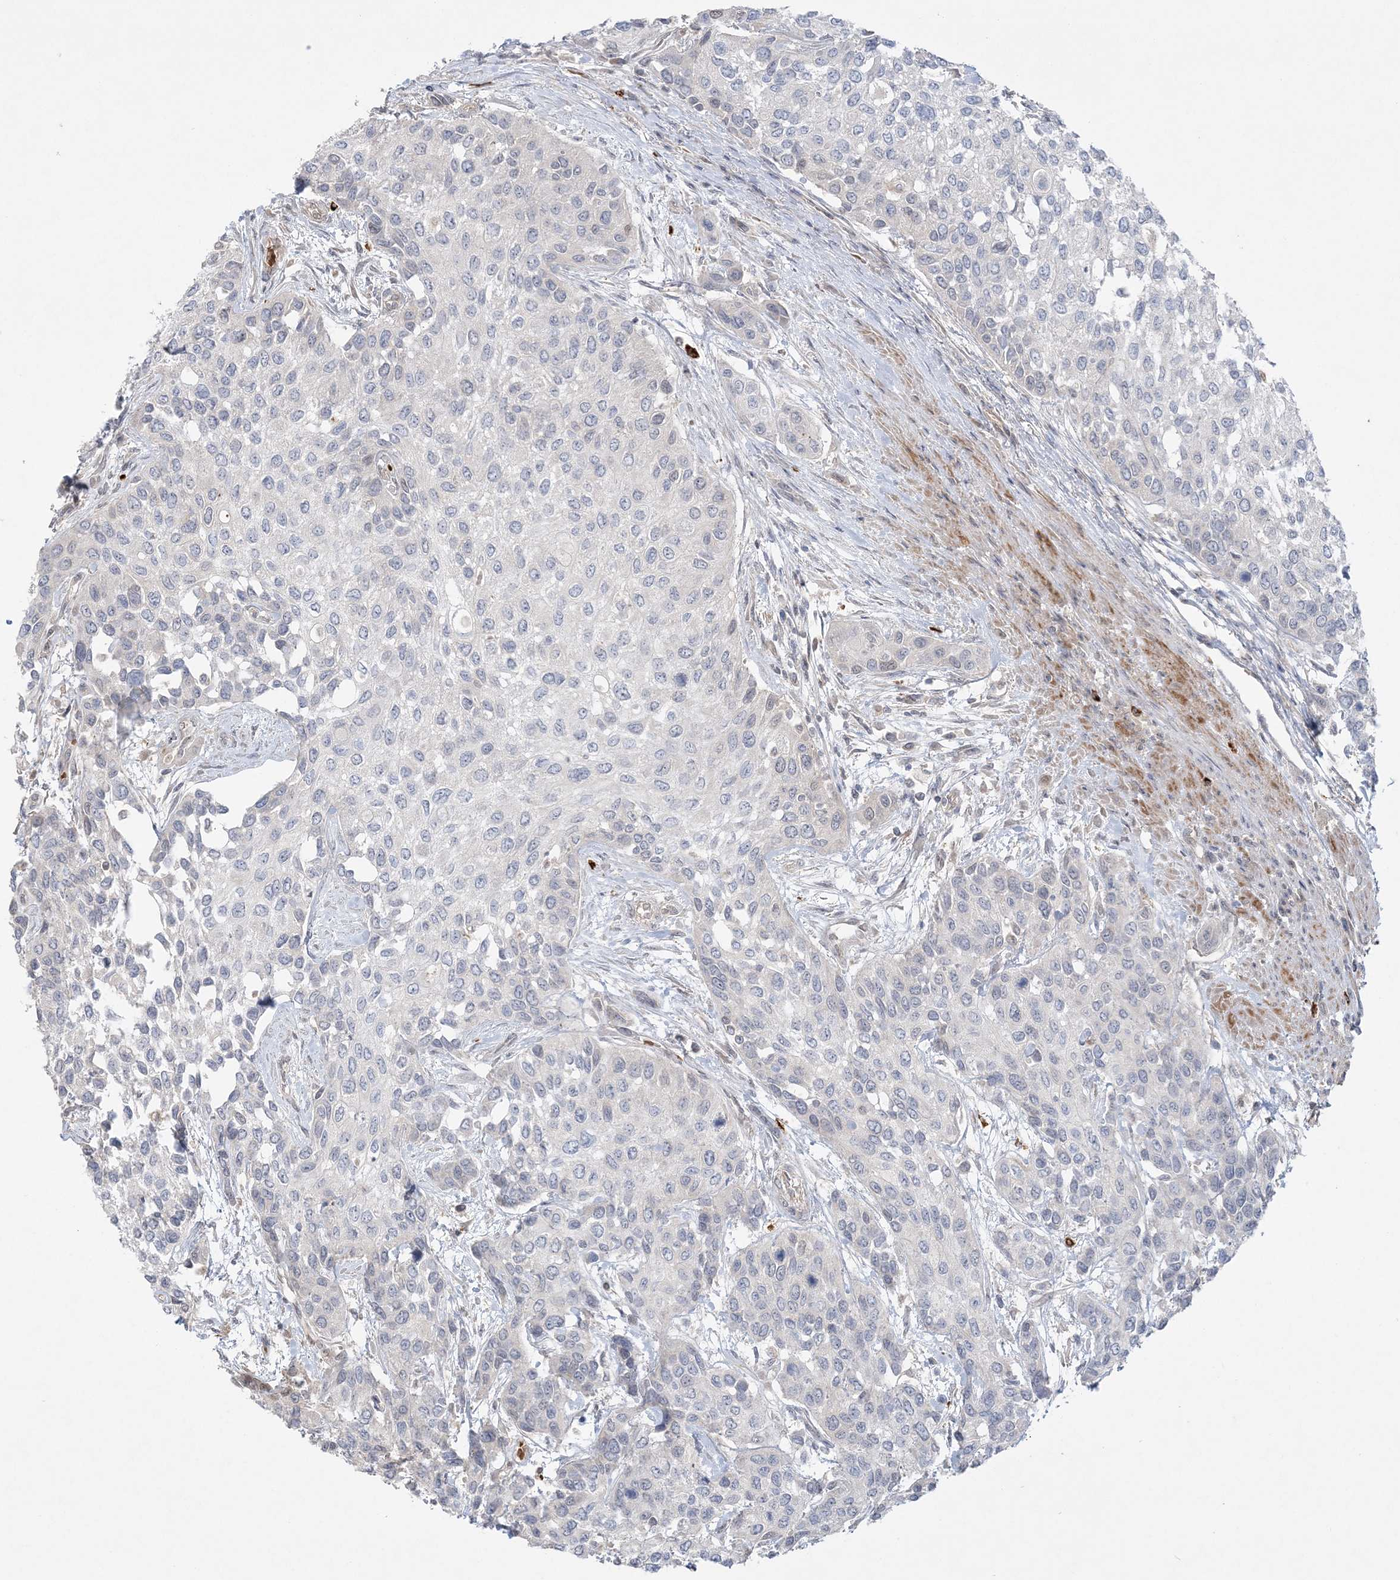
{"staining": {"intensity": "negative", "quantity": "none", "location": "none"}, "tissue": "urothelial cancer", "cell_type": "Tumor cells", "image_type": "cancer", "snomed": [{"axis": "morphology", "description": "Normal tissue, NOS"}, {"axis": "morphology", "description": "Urothelial carcinoma, High grade"}, {"axis": "topography", "description": "Vascular tissue"}, {"axis": "topography", "description": "Urinary bladder"}], "caption": "Human urothelial cancer stained for a protein using immunohistochemistry (IHC) exhibits no expression in tumor cells.", "gene": "INPP1", "patient": {"sex": "female", "age": 56}}